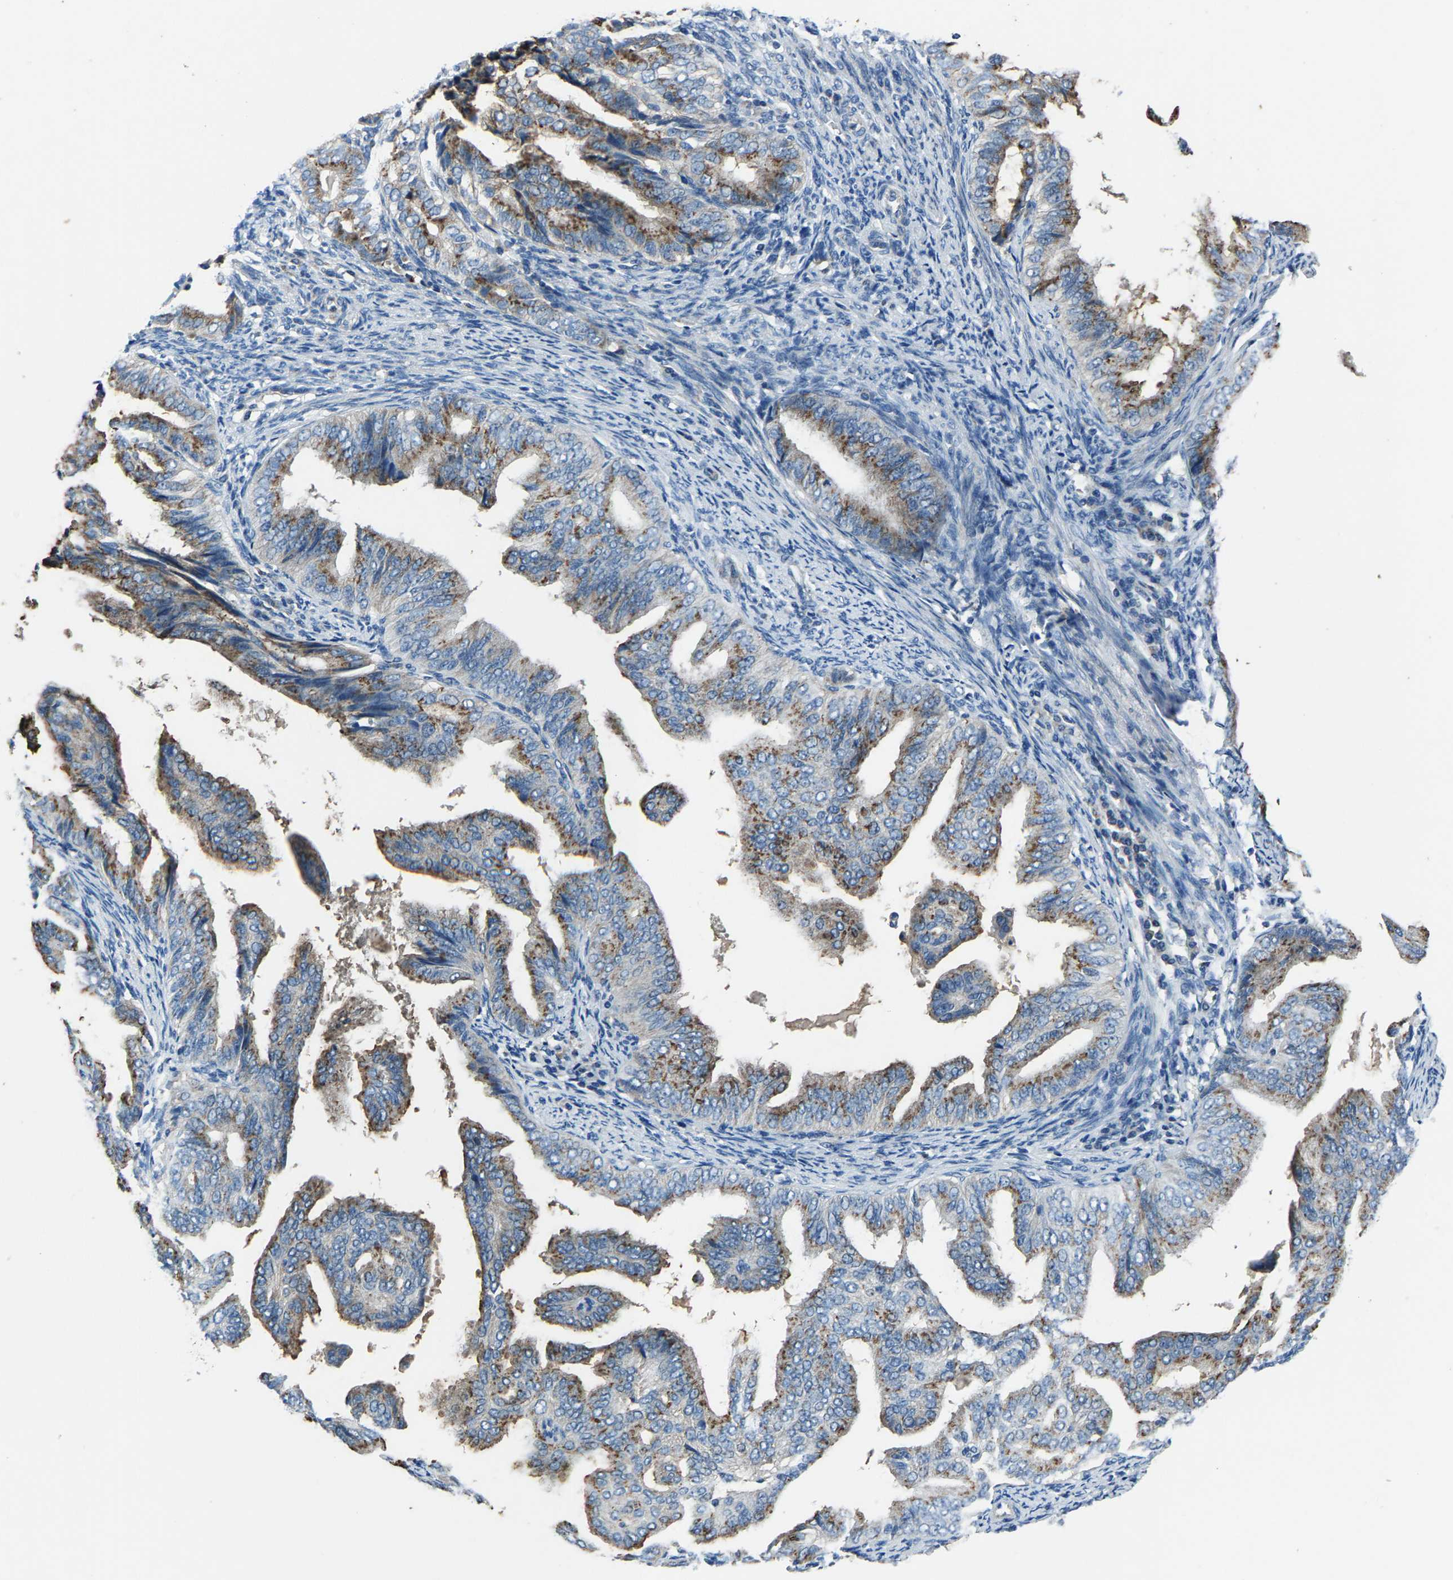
{"staining": {"intensity": "moderate", "quantity": ">75%", "location": "cytoplasmic/membranous"}, "tissue": "endometrial cancer", "cell_type": "Tumor cells", "image_type": "cancer", "snomed": [{"axis": "morphology", "description": "Adenocarcinoma, NOS"}, {"axis": "topography", "description": "Endometrium"}], "caption": "Adenocarcinoma (endometrial) was stained to show a protein in brown. There is medium levels of moderate cytoplasmic/membranous staining in approximately >75% of tumor cells.", "gene": "ADAM2", "patient": {"sex": "female", "age": 58}}